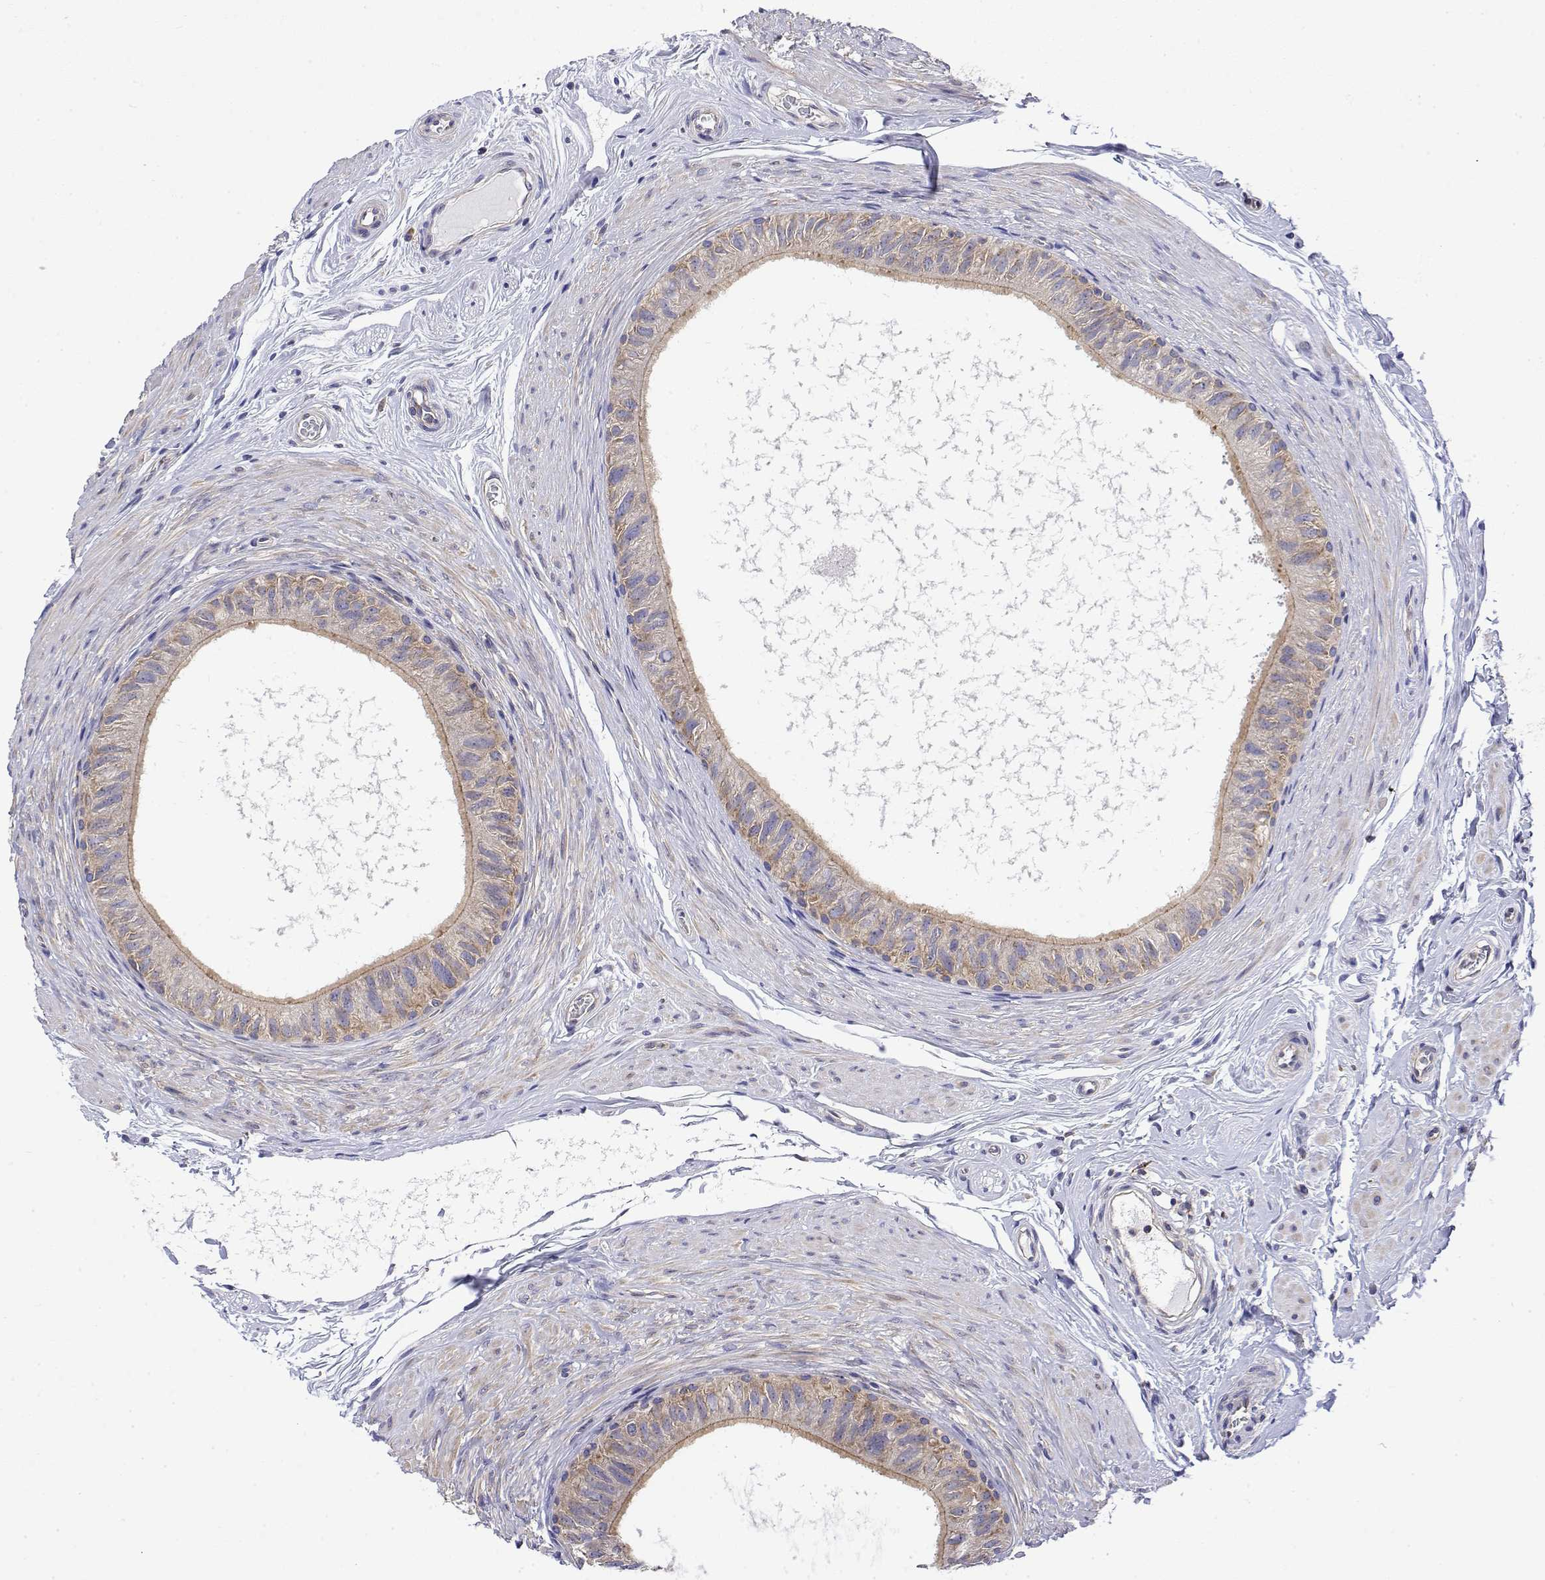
{"staining": {"intensity": "weak", "quantity": "25%-75%", "location": "cytoplasmic/membranous"}, "tissue": "epididymis", "cell_type": "Glandular cells", "image_type": "normal", "snomed": [{"axis": "morphology", "description": "Normal tissue, NOS"}, {"axis": "topography", "description": "Epididymis"}], "caption": "Epididymis stained with DAB immunohistochemistry demonstrates low levels of weak cytoplasmic/membranous expression in about 25%-75% of glandular cells.", "gene": "EEF1G", "patient": {"sex": "male", "age": 36}}